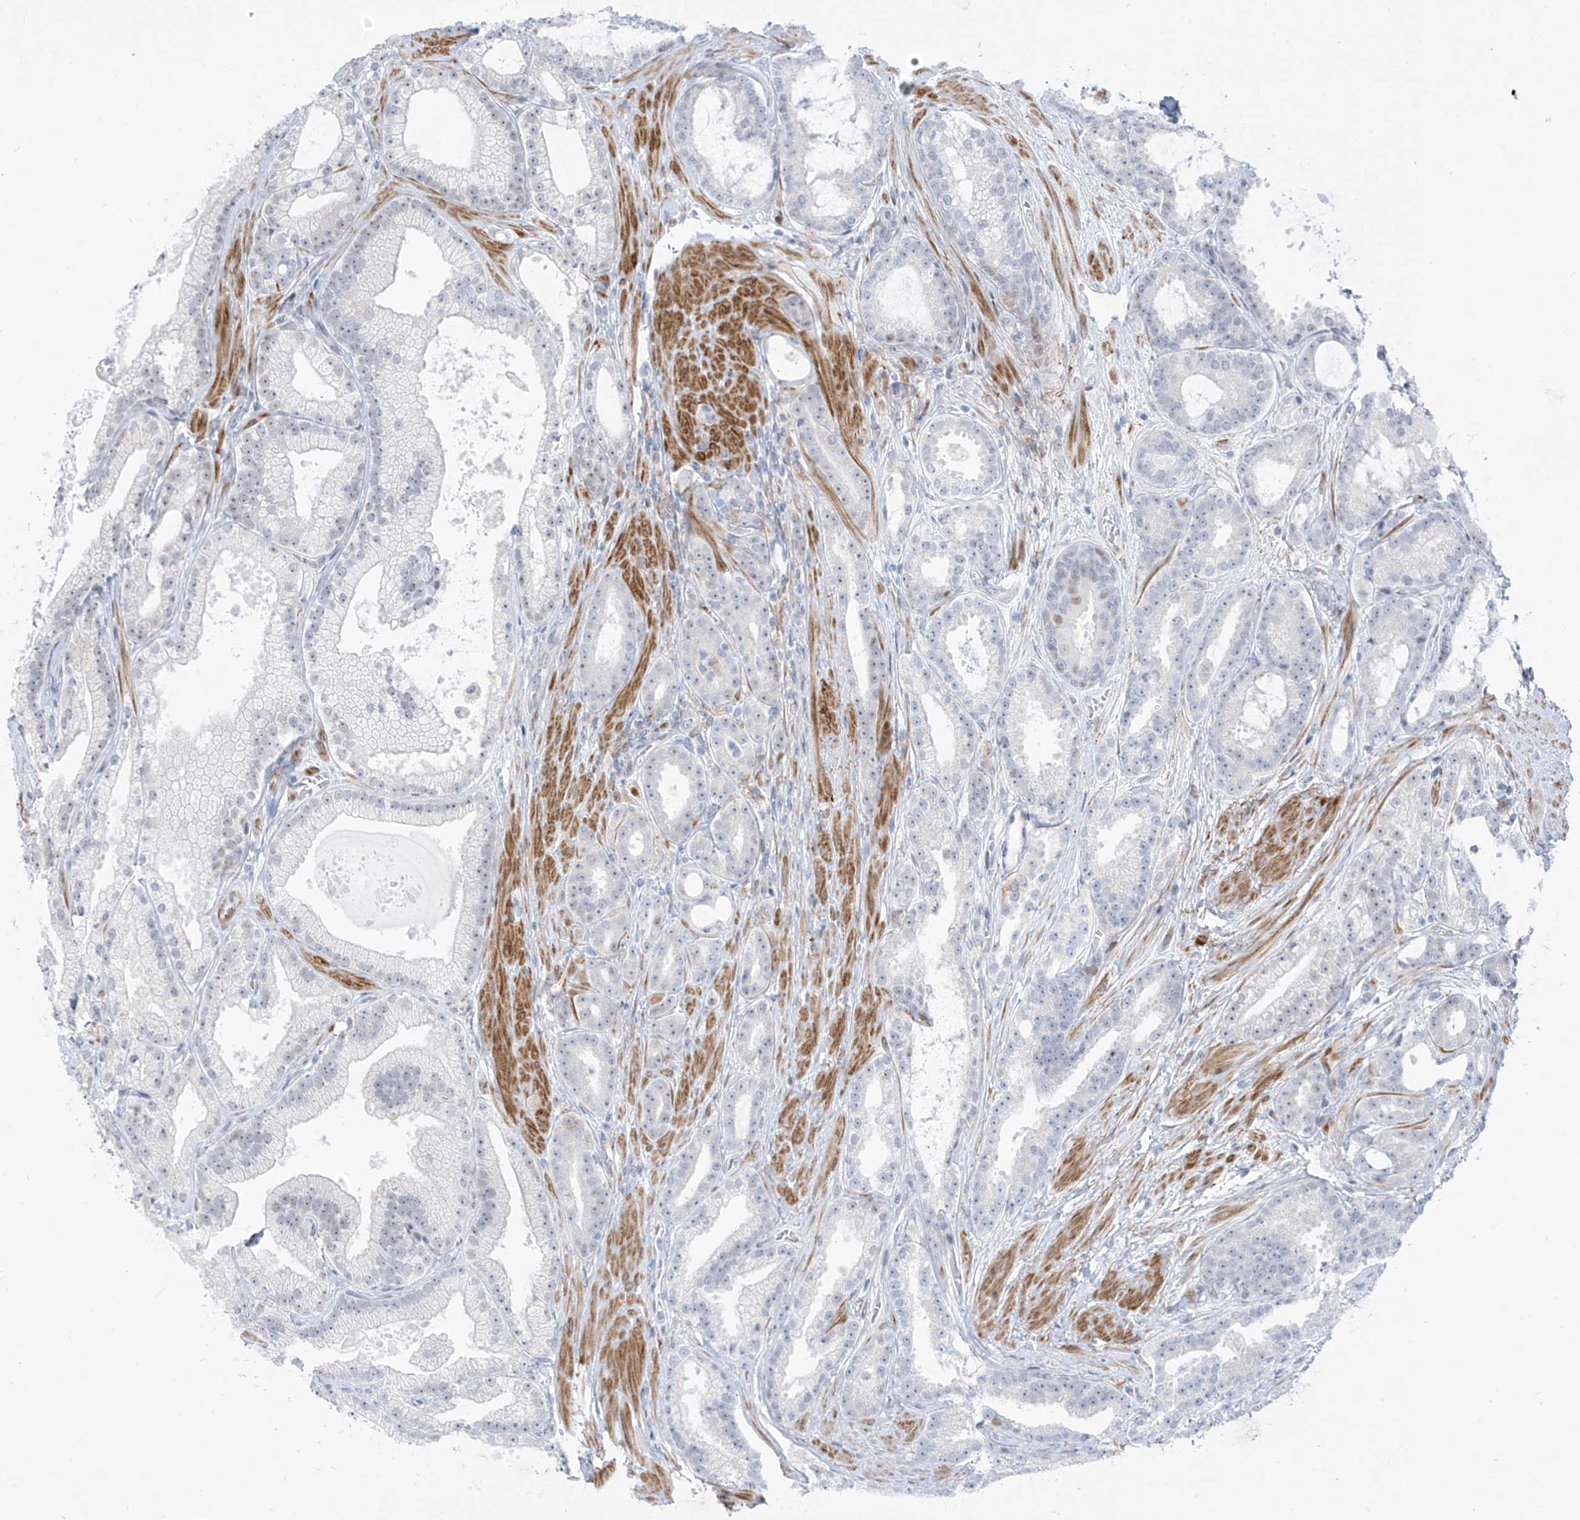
{"staining": {"intensity": "negative", "quantity": "none", "location": "none"}, "tissue": "prostate cancer", "cell_type": "Tumor cells", "image_type": "cancer", "snomed": [{"axis": "morphology", "description": "Adenocarcinoma, High grade"}, {"axis": "topography", "description": "Prostate"}], "caption": "DAB immunohistochemical staining of adenocarcinoma (high-grade) (prostate) reveals no significant staining in tumor cells.", "gene": "LIN9", "patient": {"sex": "male", "age": 60}}